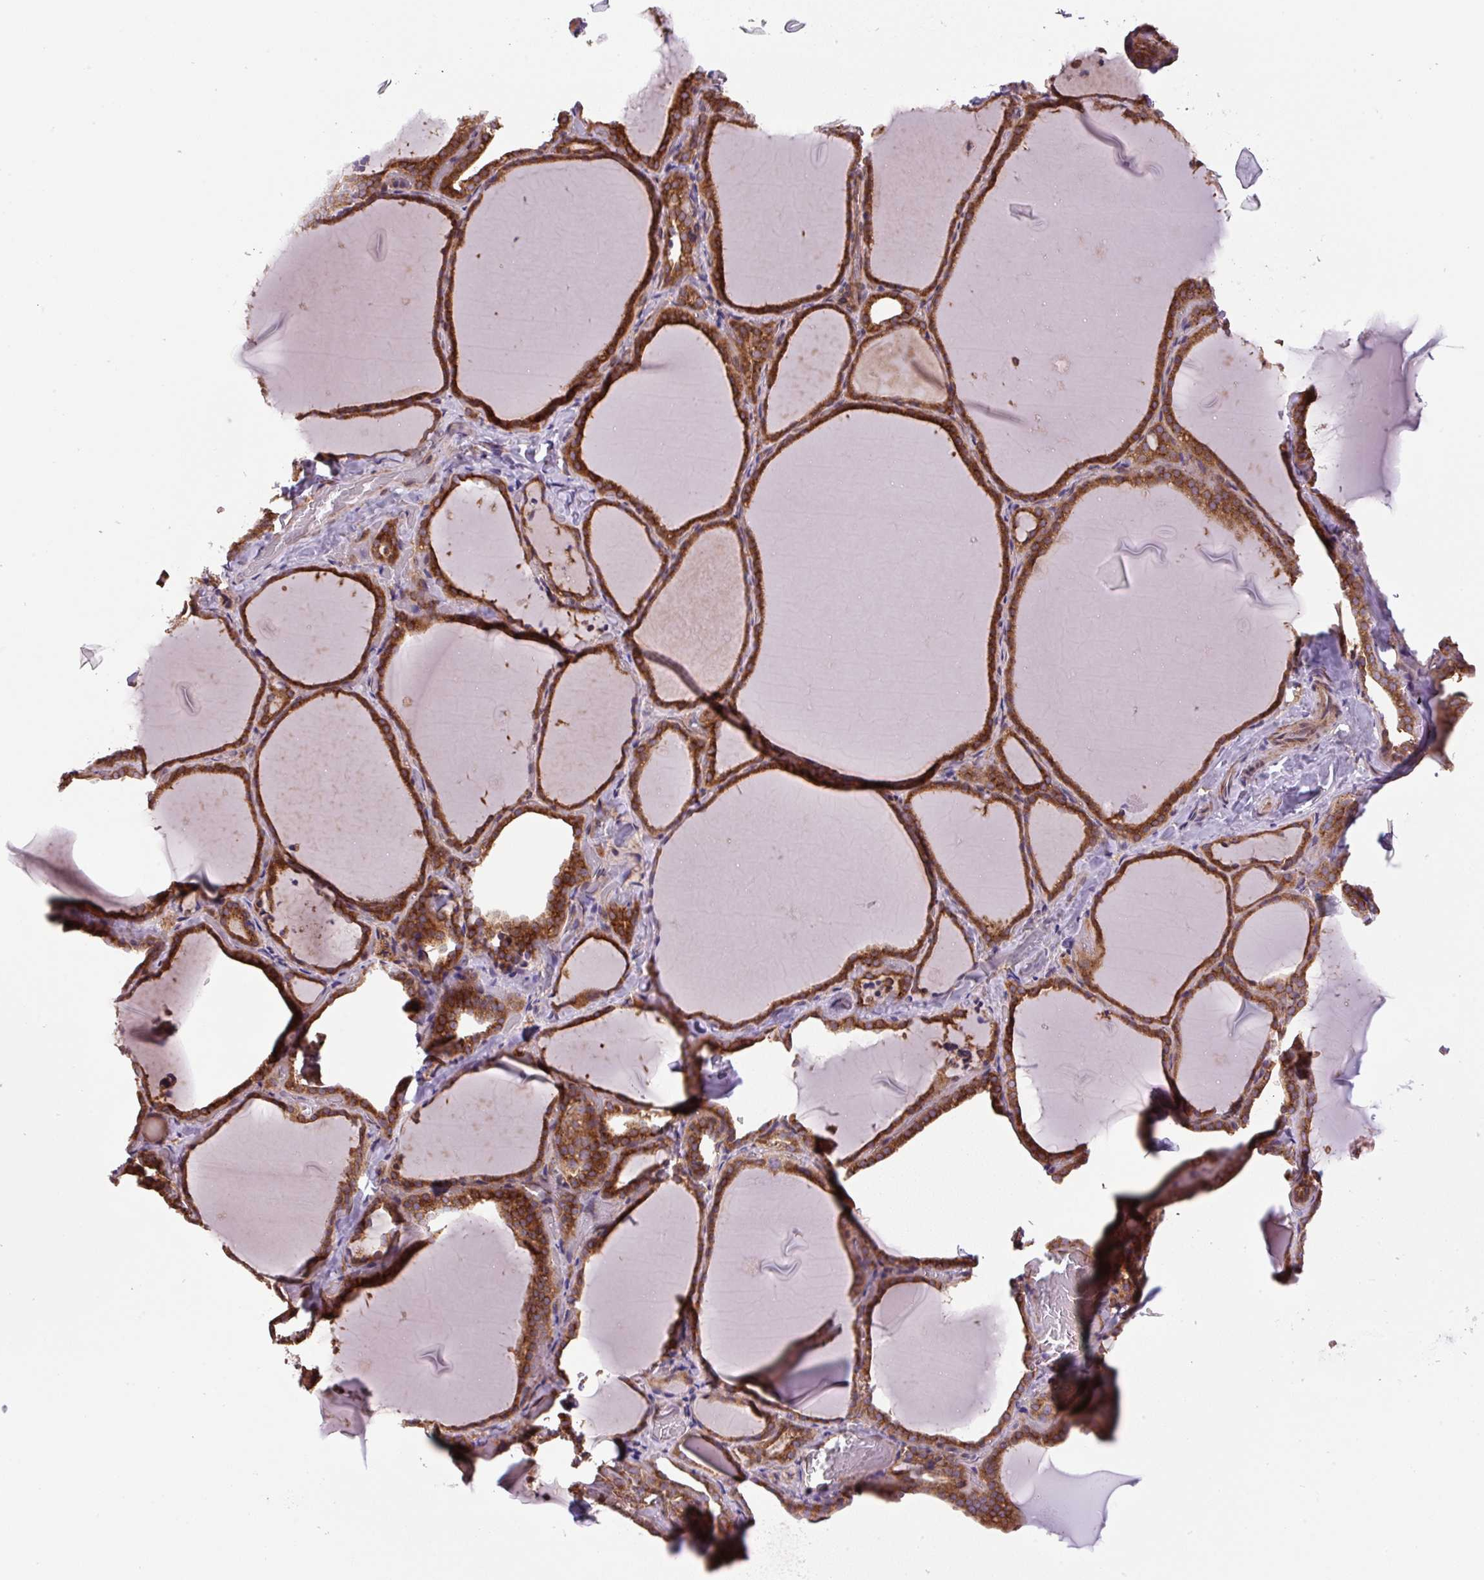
{"staining": {"intensity": "strong", "quantity": ">75%", "location": "cytoplasmic/membranous"}, "tissue": "thyroid gland", "cell_type": "Glandular cells", "image_type": "normal", "snomed": [{"axis": "morphology", "description": "Normal tissue, NOS"}, {"axis": "topography", "description": "Thyroid gland"}], "caption": "Protein expression analysis of unremarkable thyroid gland reveals strong cytoplasmic/membranous staining in approximately >75% of glandular cells. The staining was performed using DAB (3,3'-diaminobenzidine), with brown indicating positive protein expression. Nuclei are stained blue with hematoxylin.", "gene": "SEPTIN10", "patient": {"sex": "female", "age": 22}}